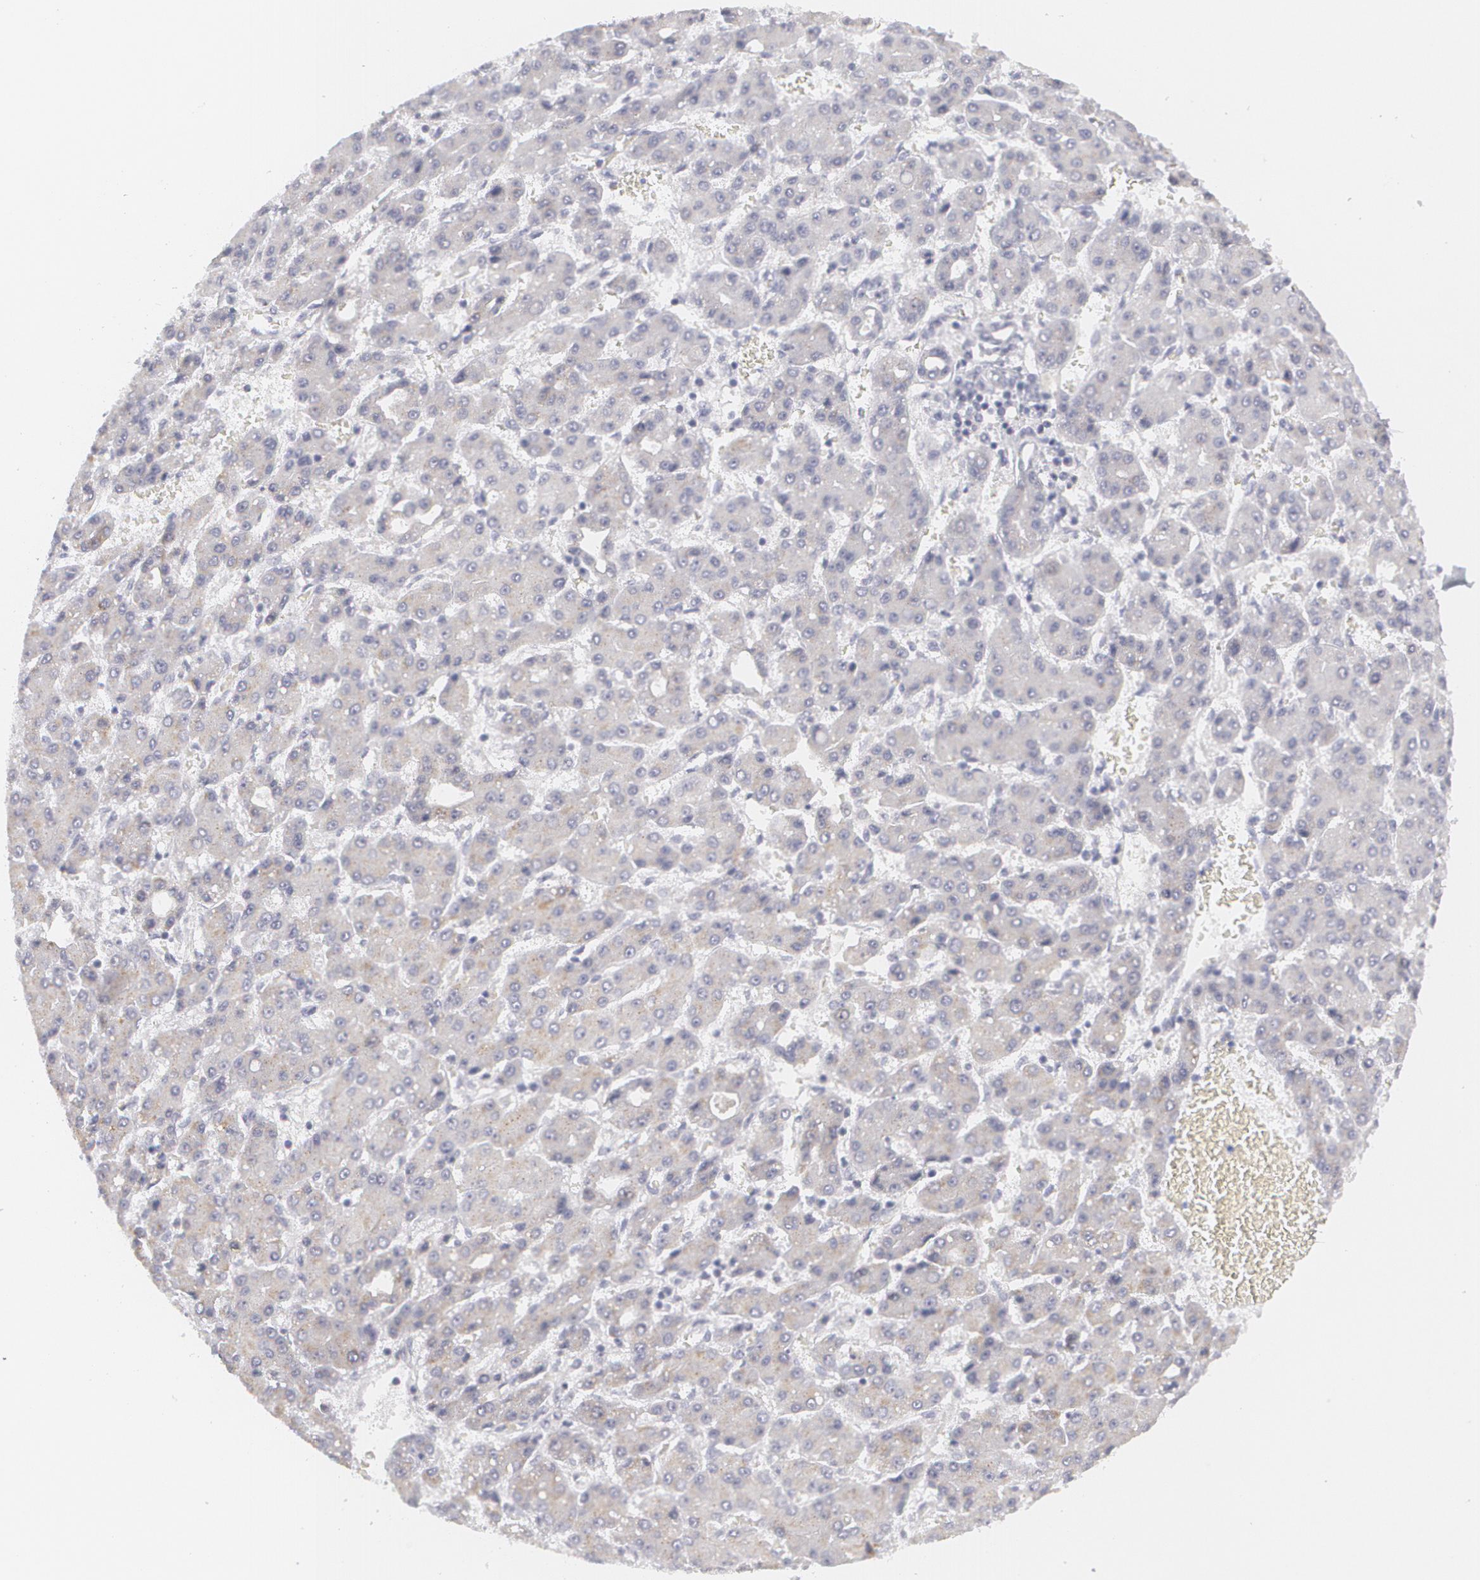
{"staining": {"intensity": "negative", "quantity": "none", "location": "none"}, "tissue": "liver cancer", "cell_type": "Tumor cells", "image_type": "cancer", "snomed": [{"axis": "morphology", "description": "Carcinoma, Hepatocellular, NOS"}, {"axis": "topography", "description": "Liver"}], "caption": "Human liver hepatocellular carcinoma stained for a protein using IHC reveals no positivity in tumor cells.", "gene": "MBNL3", "patient": {"sex": "male", "age": 69}}